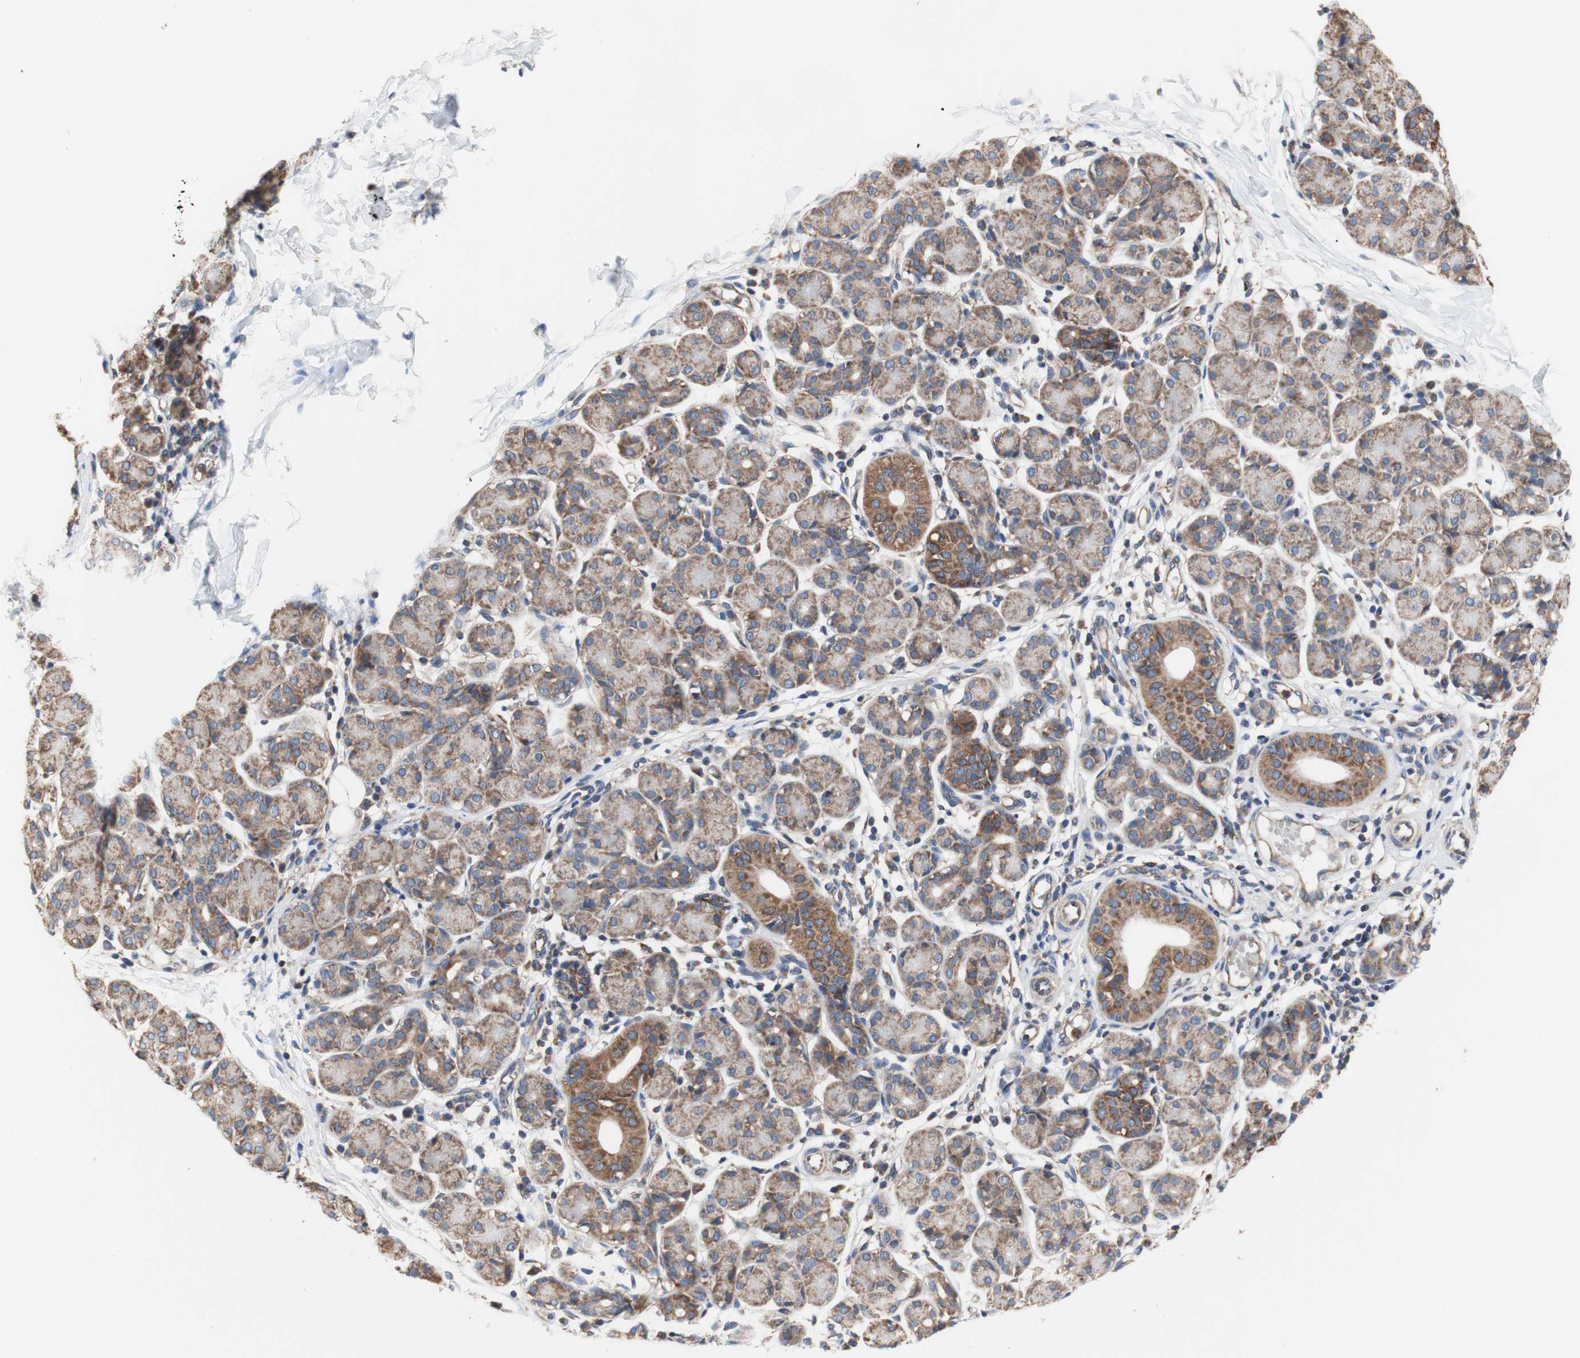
{"staining": {"intensity": "moderate", "quantity": "25%-75%", "location": "cytoplasmic/membranous"}, "tissue": "salivary gland", "cell_type": "Glandular cells", "image_type": "normal", "snomed": [{"axis": "morphology", "description": "Normal tissue, NOS"}, {"axis": "morphology", "description": "Inflammation, NOS"}, {"axis": "topography", "description": "Lymph node"}, {"axis": "topography", "description": "Salivary gland"}], "caption": "IHC (DAB) staining of normal human salivary gland shows moderate cytoplasmic/membranous protein expression in approximately 25%-75% of glandular cells. Using DAB (brown) and hematoxylin (blue) stains, captured at high magnification using brightfield microscopy.", "gene": "FMR1", "patient": {"sex": "male", "age": 3}}